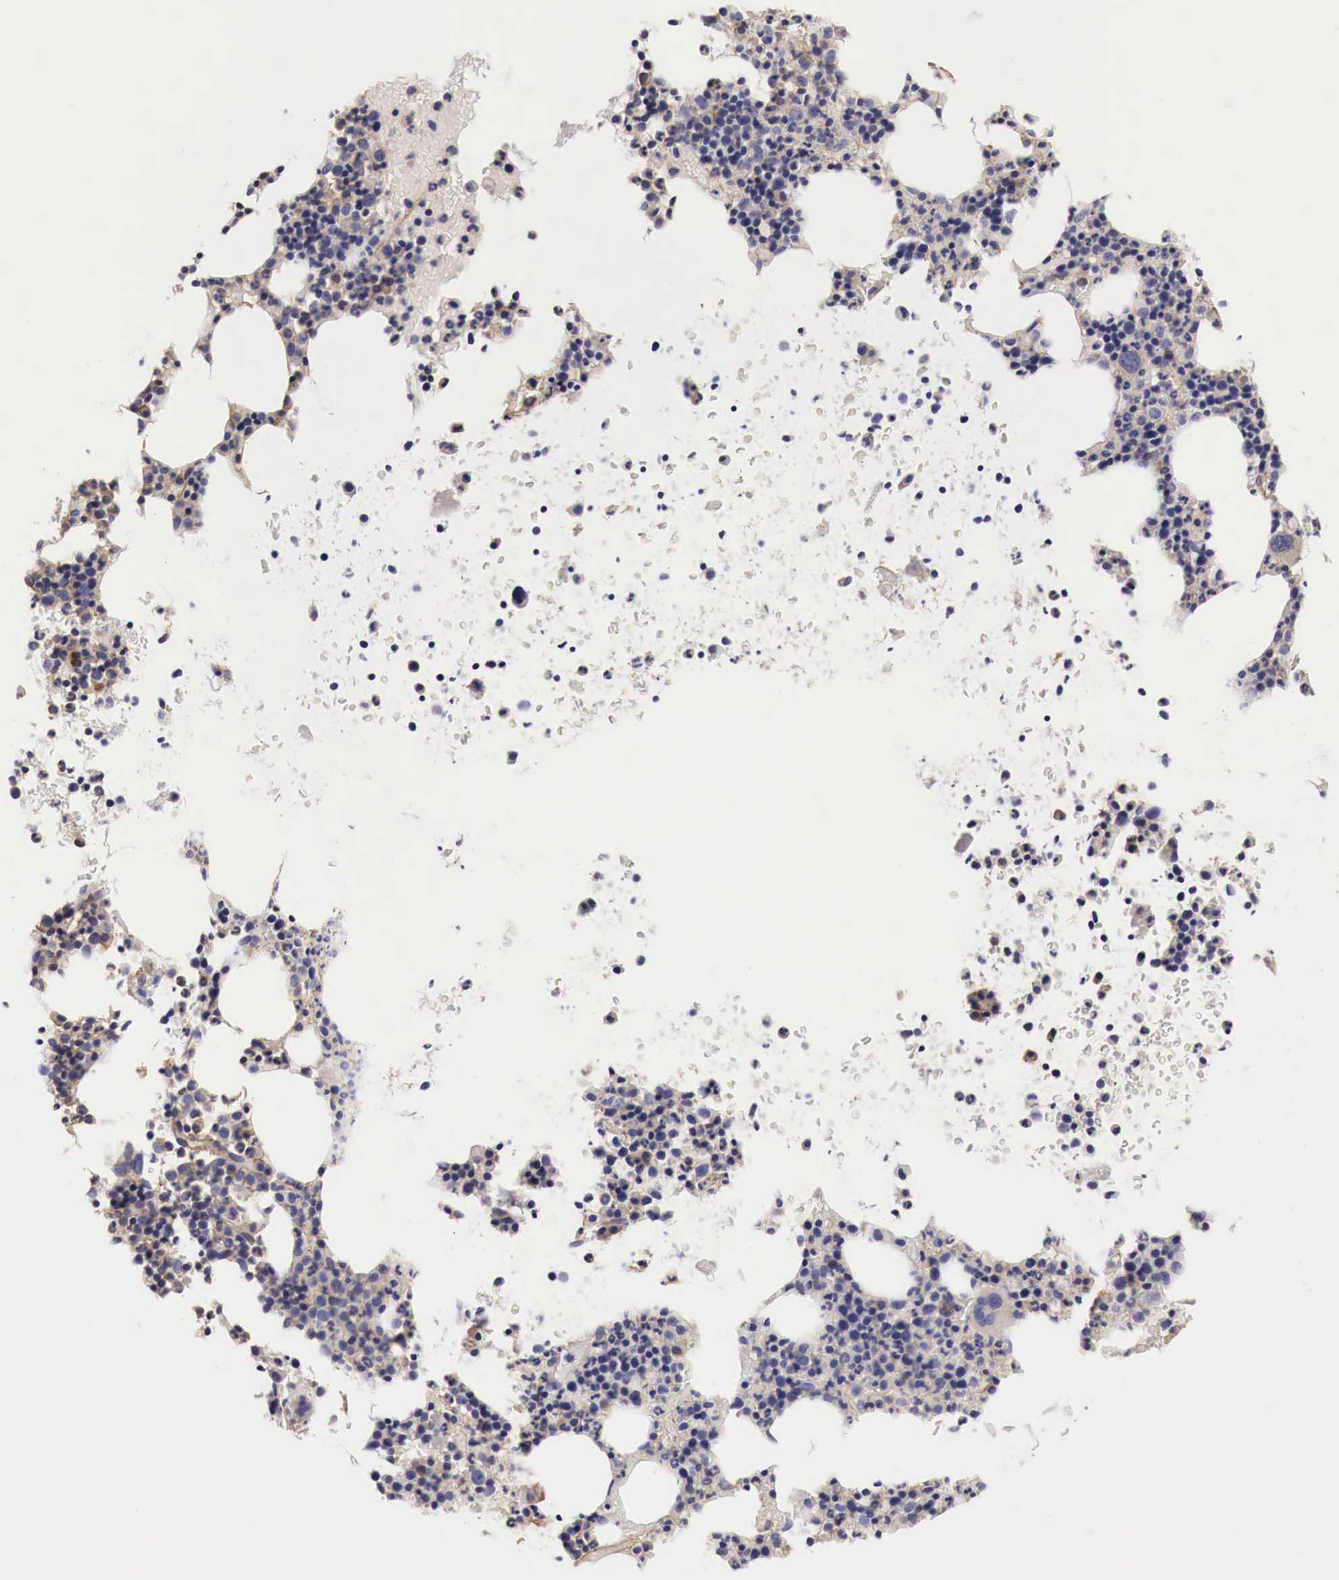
{"staining": {"intensity": "weak", "quantity": "<25%", "location": "cytoplasmic/membranous"}, "tissue": "bone marrow", "cell_type": "Hematopoietic cells", "image_type": "normal", "snomed": [{"axis": "morphology", "description": "Normal tissue, NOS"}, {"axis": "topography", "description": "Bone marrow"}], "caption": "Immunohistochemistry photomicrograph of unremarkable bone marrow stained for a protein (brown), which demonstrates no staining in hematopoietic cells. (DAB immunohistochemistry, high magnification).", "gene": "MSN", "patient": {"sex": "female", "age": 88}}